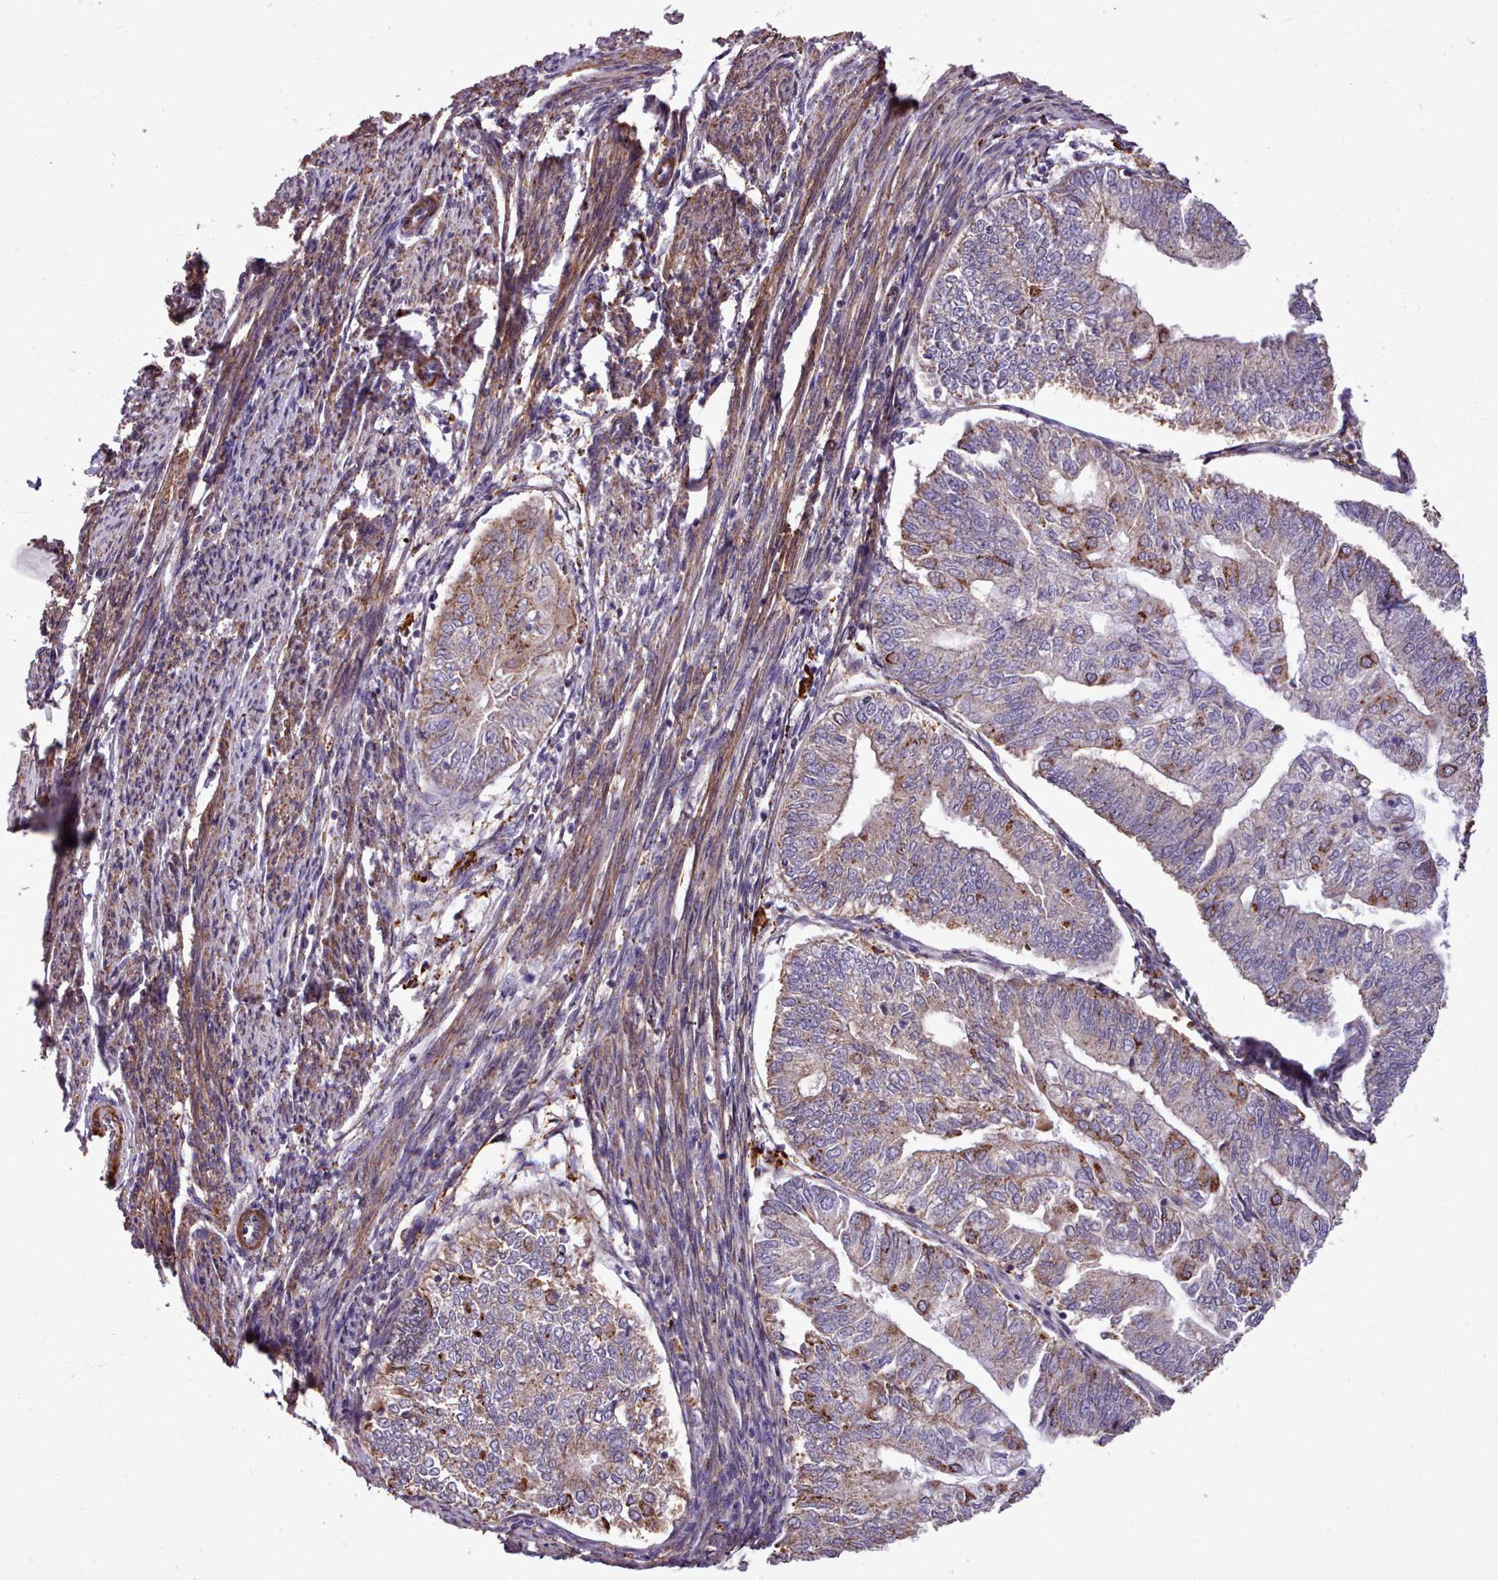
{"staining": {"intensity": "strong", "quantity": "25%-75%", "location": "cytoplasmic/membranous"}, "tissue": "smooth muscle", "cell_type": "Smooth muscle cells", "image_type": "normal", "snomed": [{"axis": "morphology", "description": "Normal tissue, NOS"}, {"axis": "topography", "description": "Smooth muscle"}, {"axis": "topography", "description": "Uterus"}], "caption": "Immunohistochemistry (IHC) micrograph of unremarkable smooth muscle: smooth muscle stained using immunohistochemistry exhibits high levels of strong protein expression localized specifically in the cytoplasmic/membranous of smooth muscle cells, appearing as a cytoplasmic/membranous brown color.", "gene": "PACSIN3", "patient": {"sex": "female", "age": 59}}